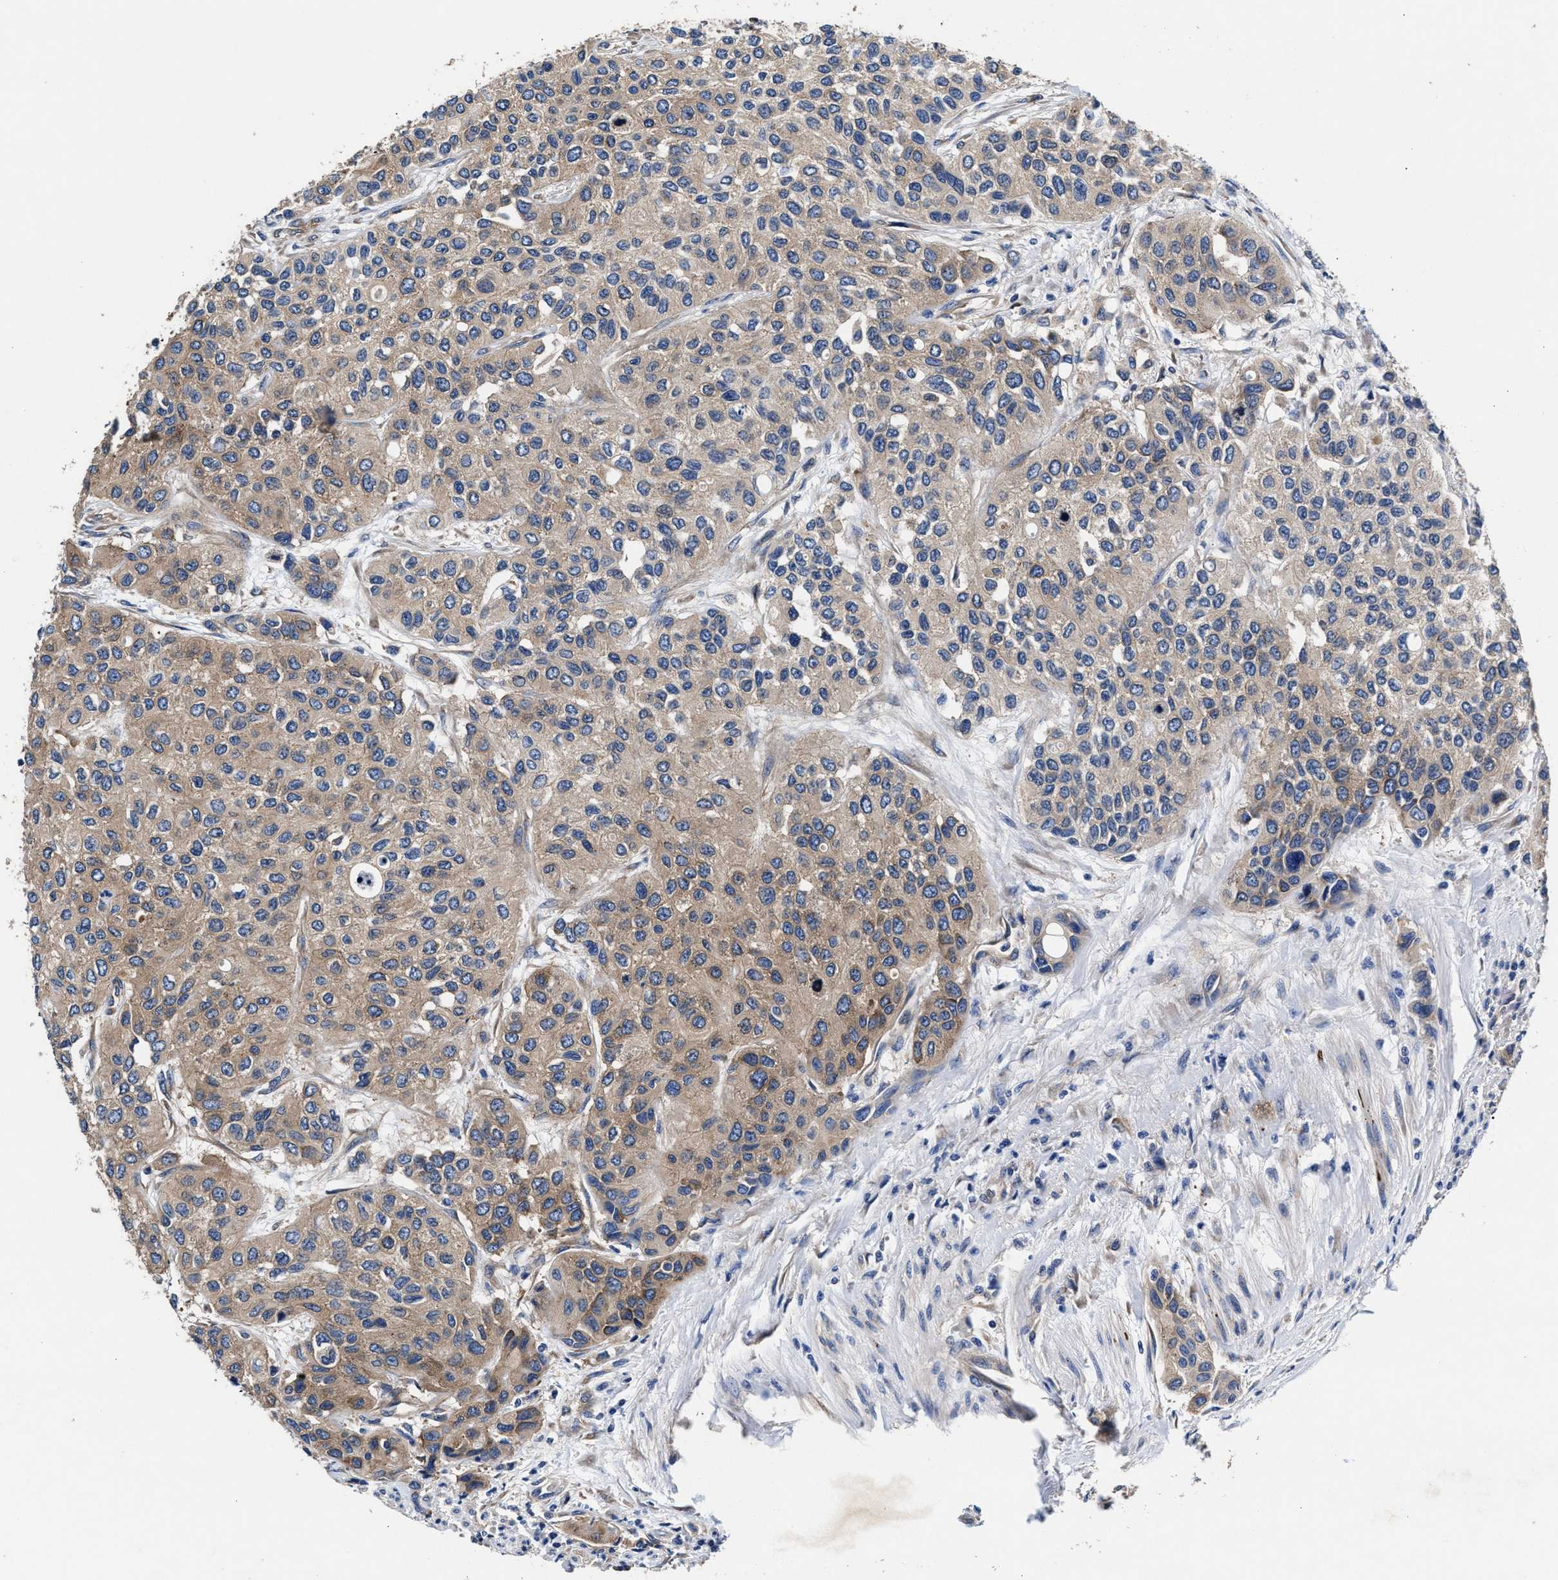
{"staining": {"intensity": "weak", "quantity": ">75%", "location": "cytoplasmic/membranous"}, "tissue": "urothelial cancer", "cell_type": "Tumor cells", "image_type": "cancer", "snomed": [{"axis": "morphology", "description": "Urothelial carcinoma, High grade"}, {"axis": "topography", "description": "Urinary bladder"}], "caption": "Human high-grade urothelial carcinoma stained with a protein marker demonstrates weak staining in tumor cells.", "gene": "SH3GL1", "patient": {"sex": "female", "age": 56}}